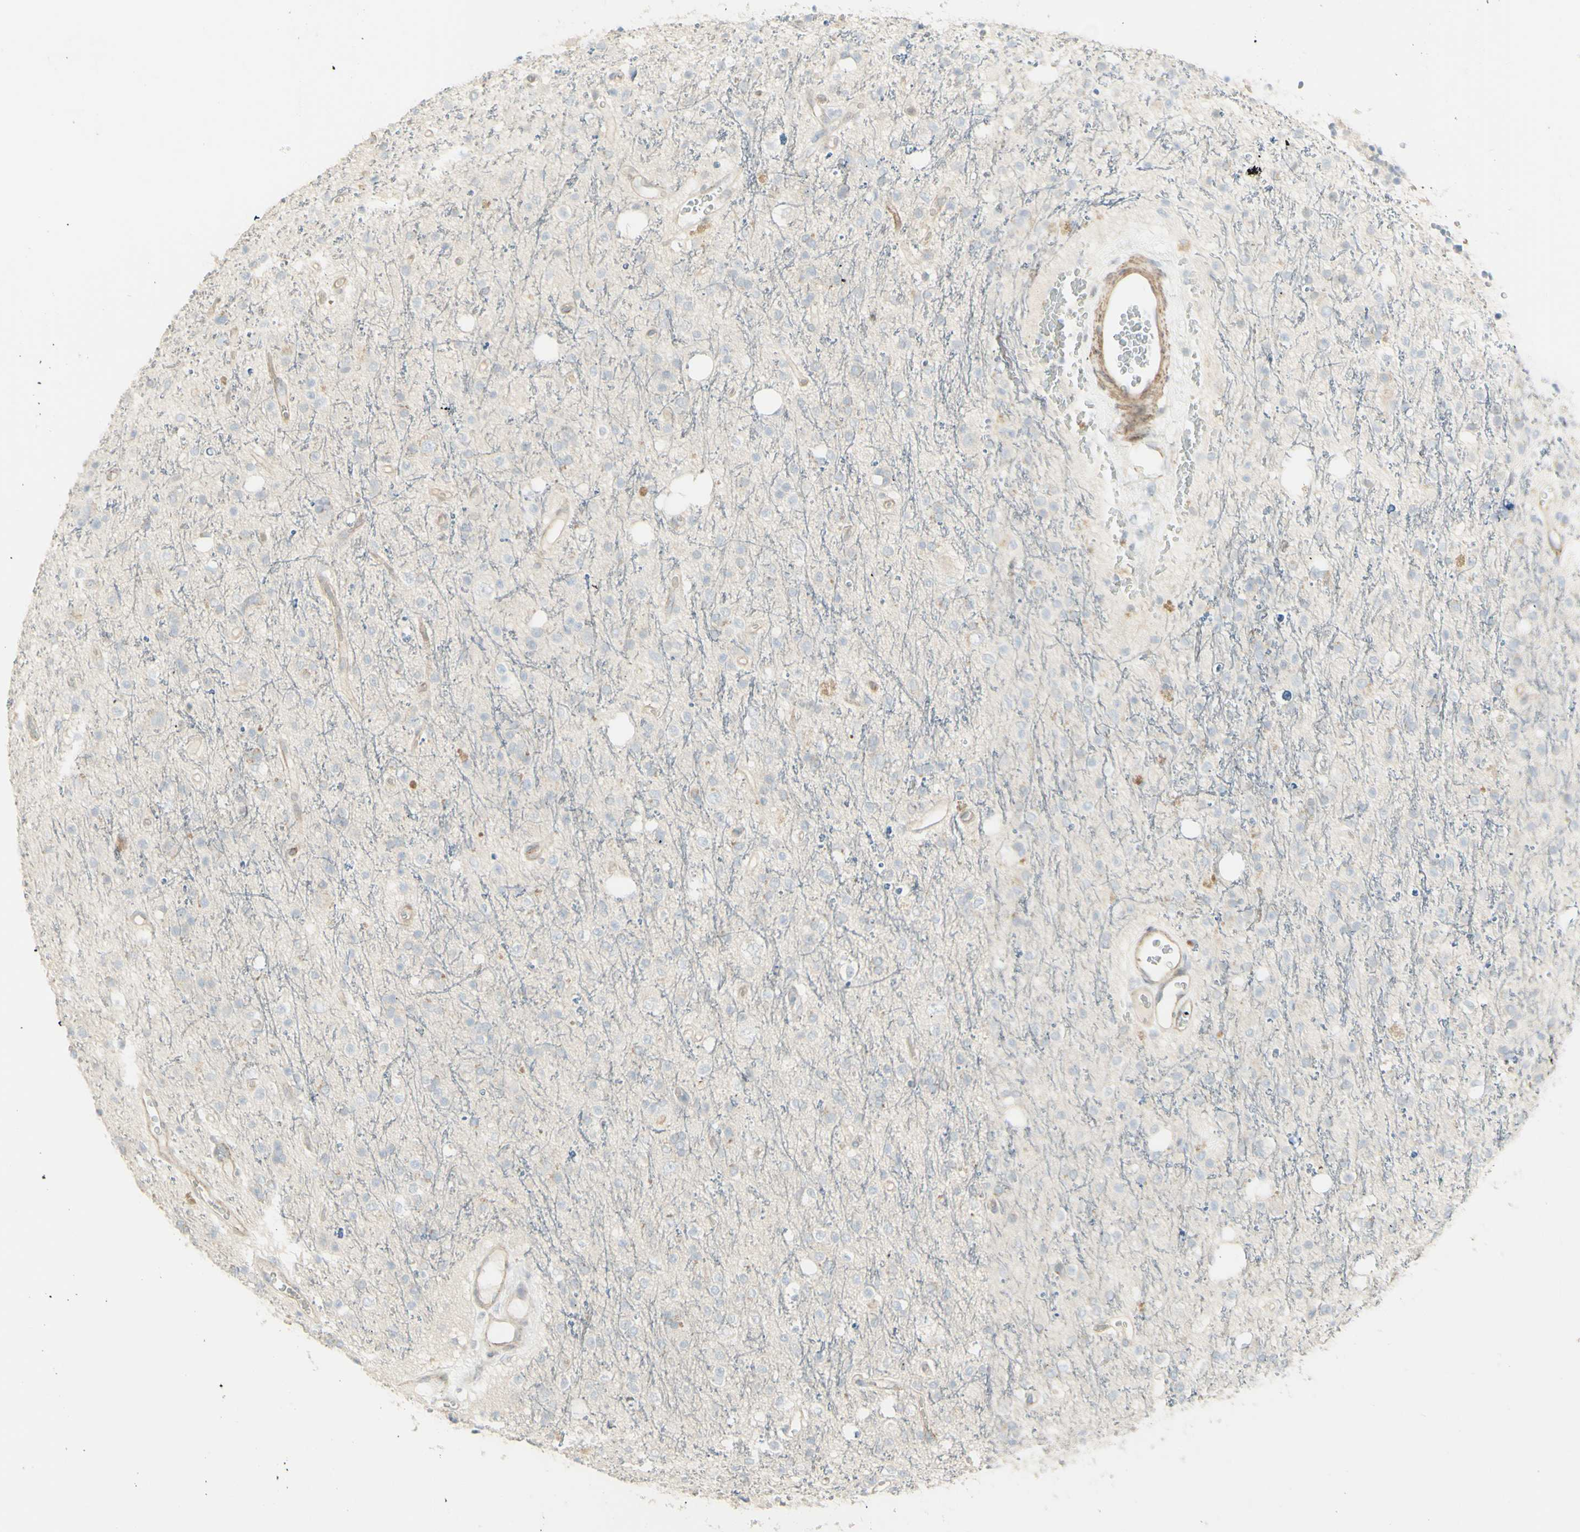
{"staining": {"intensity": "negative", "quantity": "none", "location": "none"}, "tissue": "glioma", "cell_type": "Tumor cells", "image_type": "cancer", "snomed": [{"axis": "morphology", "description": "Glioma, malignant, High grade"}, {"axis": "topography", "description": "Brain"}], "caption": "Tumor cells show no significant protein positivity in malignant glioma (high-grade). Nuclei are stained in blue.", "gene": "NDST4", "patient": {"sex": "male", "age": 47}}